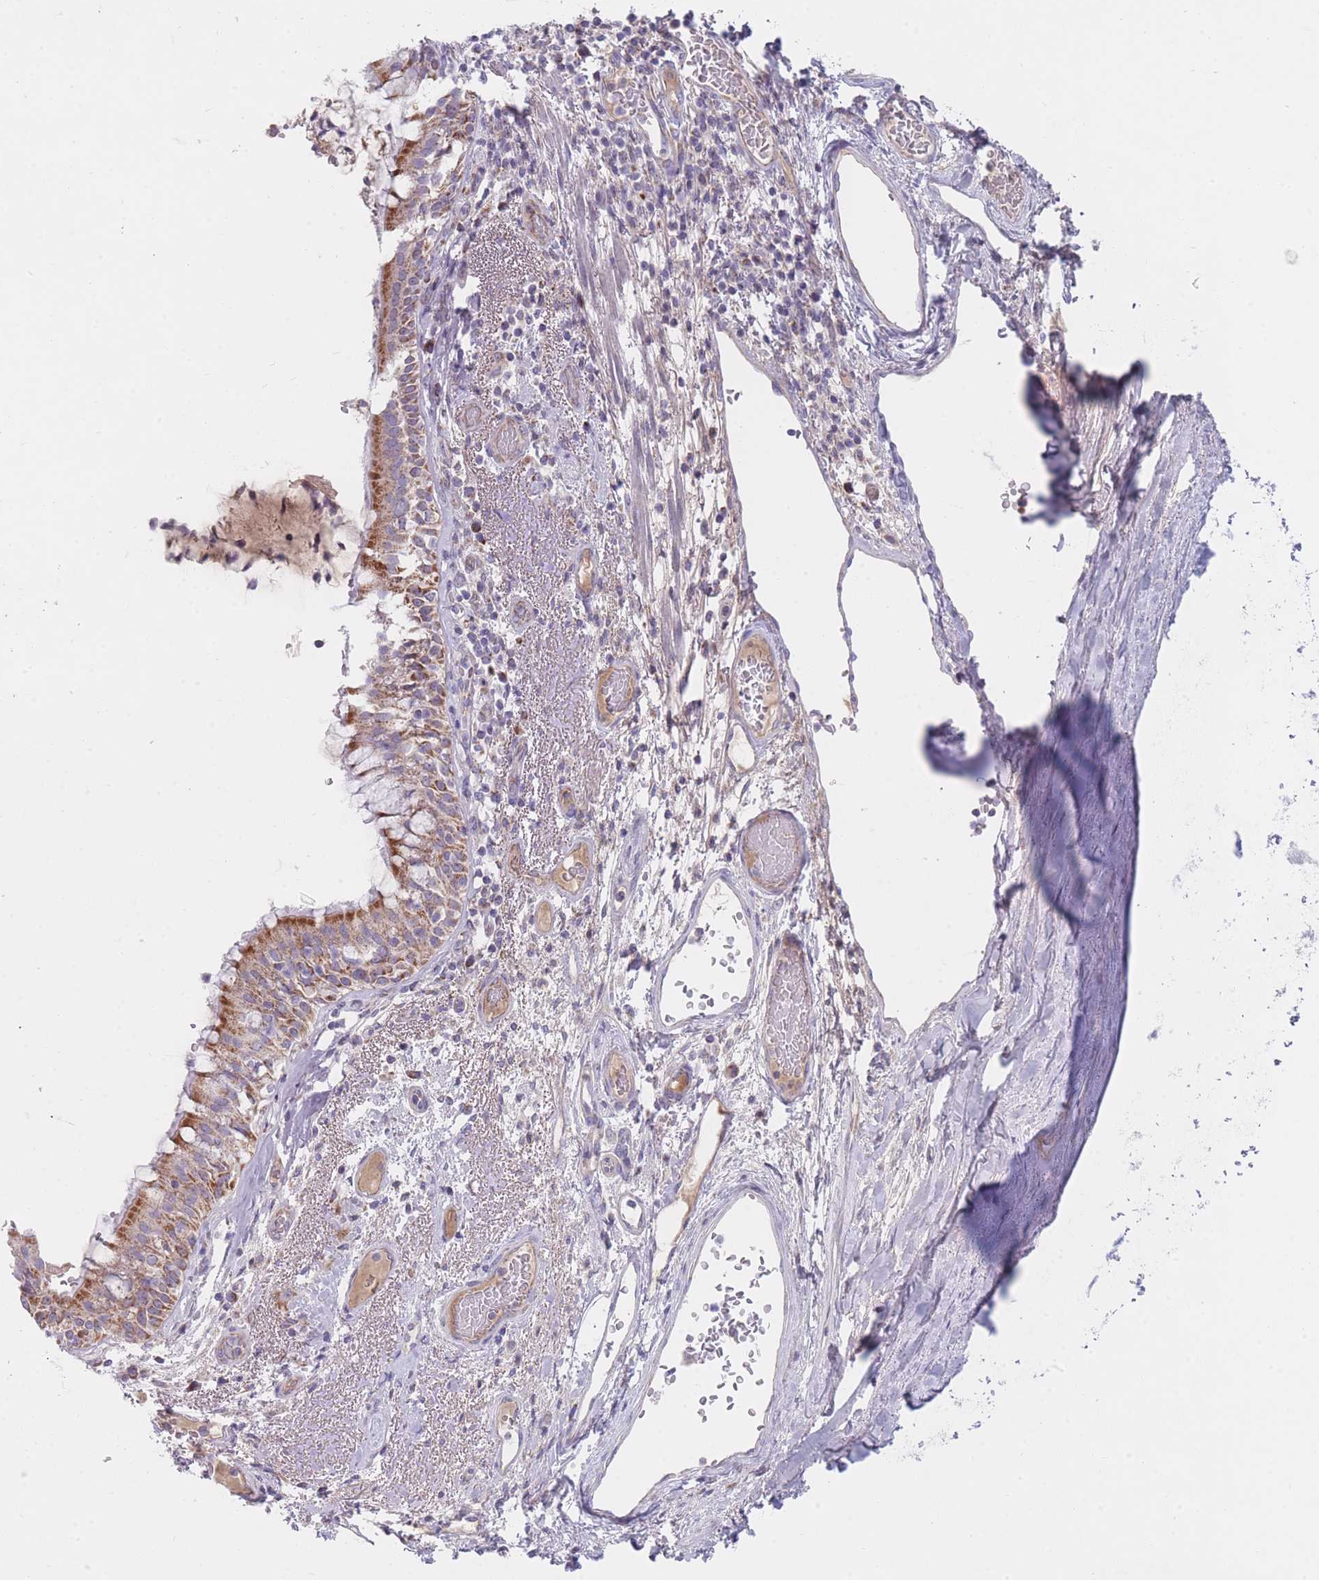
{"staining": {"intensity": "moderate", "quantity": ">75%", "location": "cytoplasmic/membranous"}, "tissue": "bronchus", "cell_type": "Respiratory epithelial cells", "image_type": "normal", "snomed": [{"axis": "morphology", "description": "Normal tissue, NOS"}, {"axis": "topography", "description": "Cartilage tissue"}, {"axis": "topography", "description": "Bronchus"}], "caption": "A brown stain highlights moderate cytoplasmic/membranous expression of a protein in respiratory epithelial cells of normal bronchus.", "gene": "MRPS14", "patient": {"sex": "male", "age": 63}}